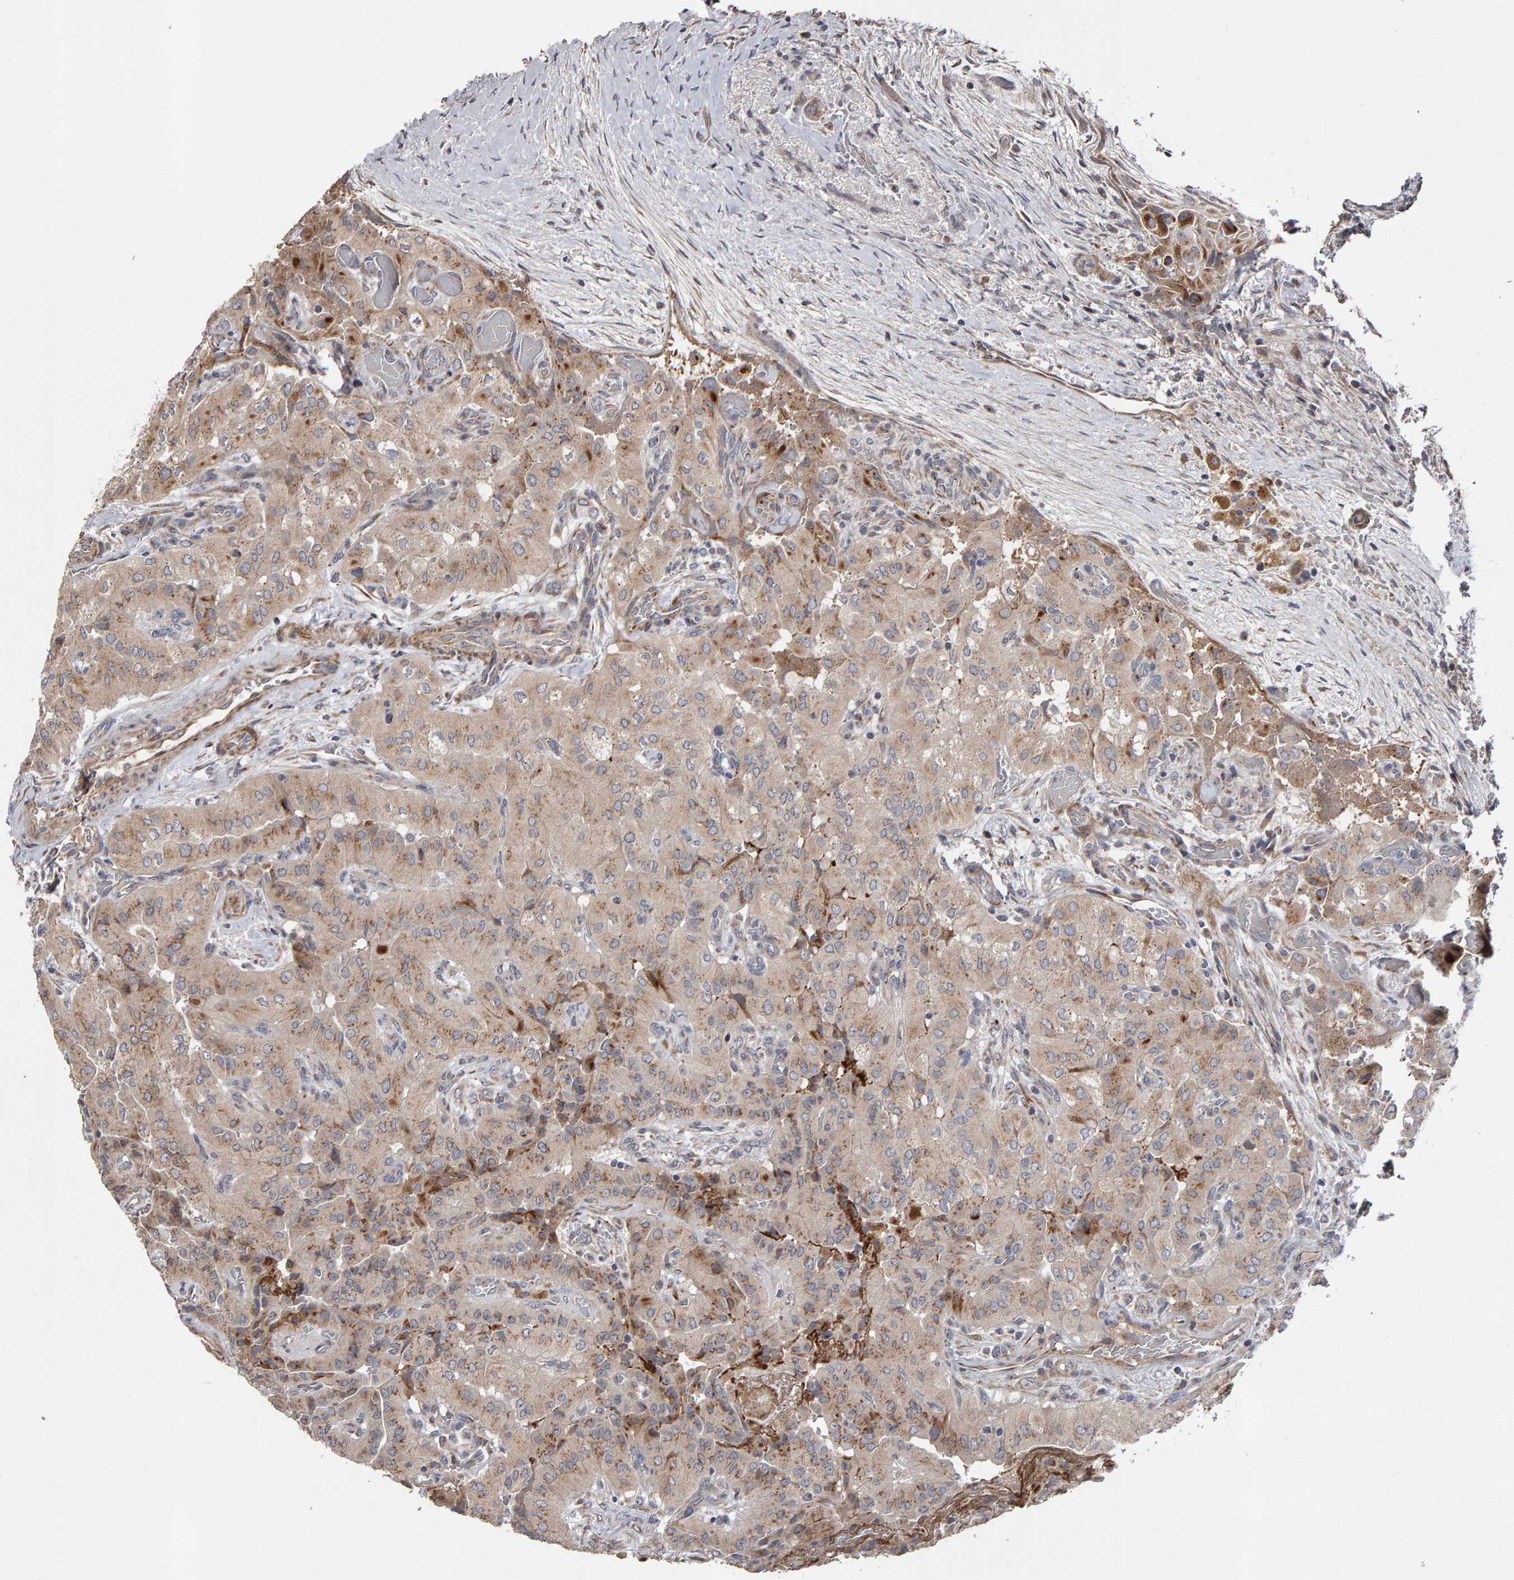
{"staining": {"intensity": "moderate", "quantity": "25%-75%", "location": "cytoplasmic/membranous"}, "tissue": "thyroid cancer", "cell_type": "Tumor cells", "image_type": "cancer", "snomed": [{"axis": "morphology", "description": "Papillary adenocarcinoma, NOS"}, {"axis": "topography", "description": "Thyroid gland"}], "caption": "A brown stain shows moderate cytoplasmic/membranous staining of a protein in thyroid cancer (papillary adenocarcinoma) tumor cells.", "gene": "CANT1", "patient": {"sex": "female", "age": 59}}